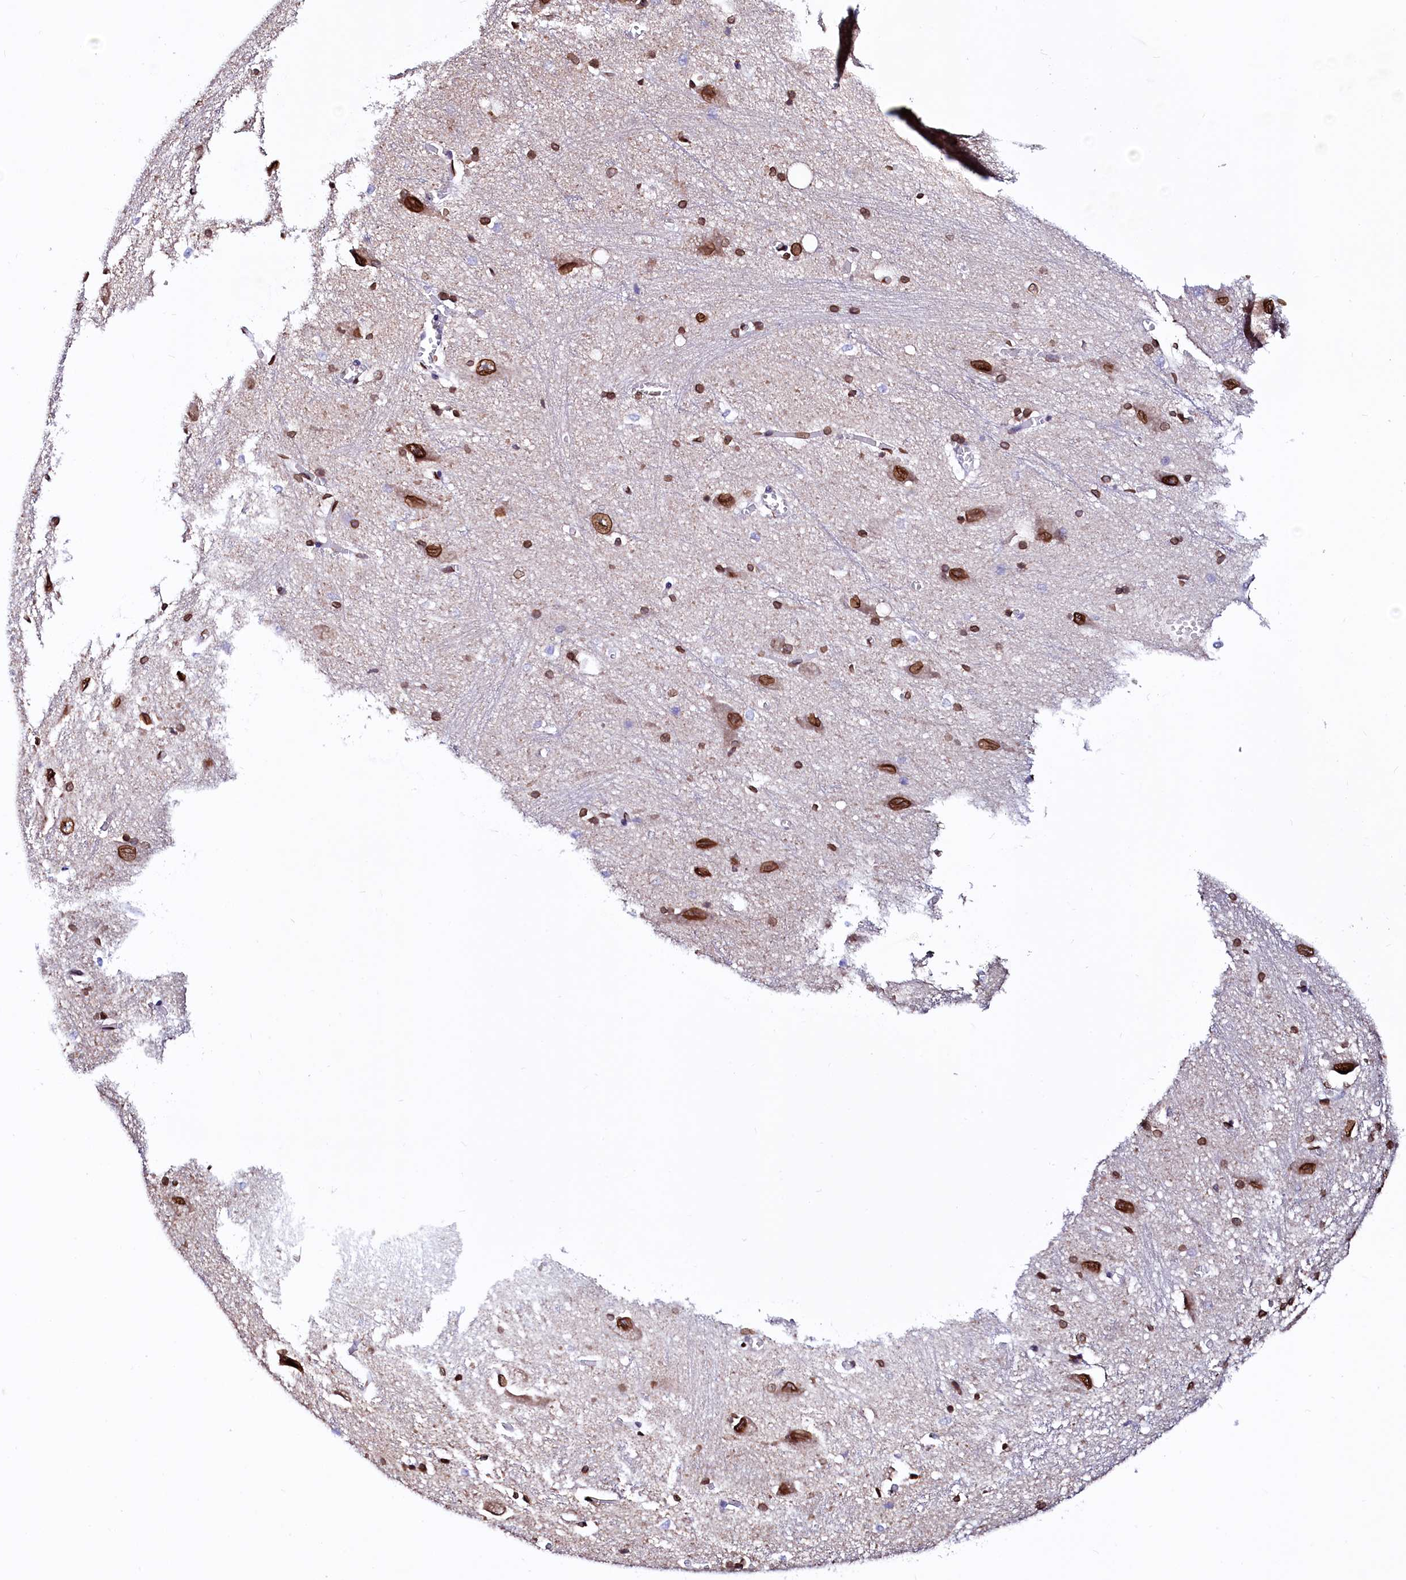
{"staining": {"intensity": "strong", "quantity": "25%-75%", "location": "cytoplasmic/membranous,nuclear"}, "tissue": "caudate", "cell_type": "Glial cells", "image_type": "normal", "snomed": [{"axis": "morphology", "description": "Normal tissue, NOS"}, {"axis": "topography", "description": "Lateral ventricle wall"}], "caption": "A micrograph of human caudate stained for a protein reveals strong cytoplasmic/membranous,nuclear brown staining in glial cells.", "gene": "HAND1", "patient": {"sex": "male", "age": 37}}